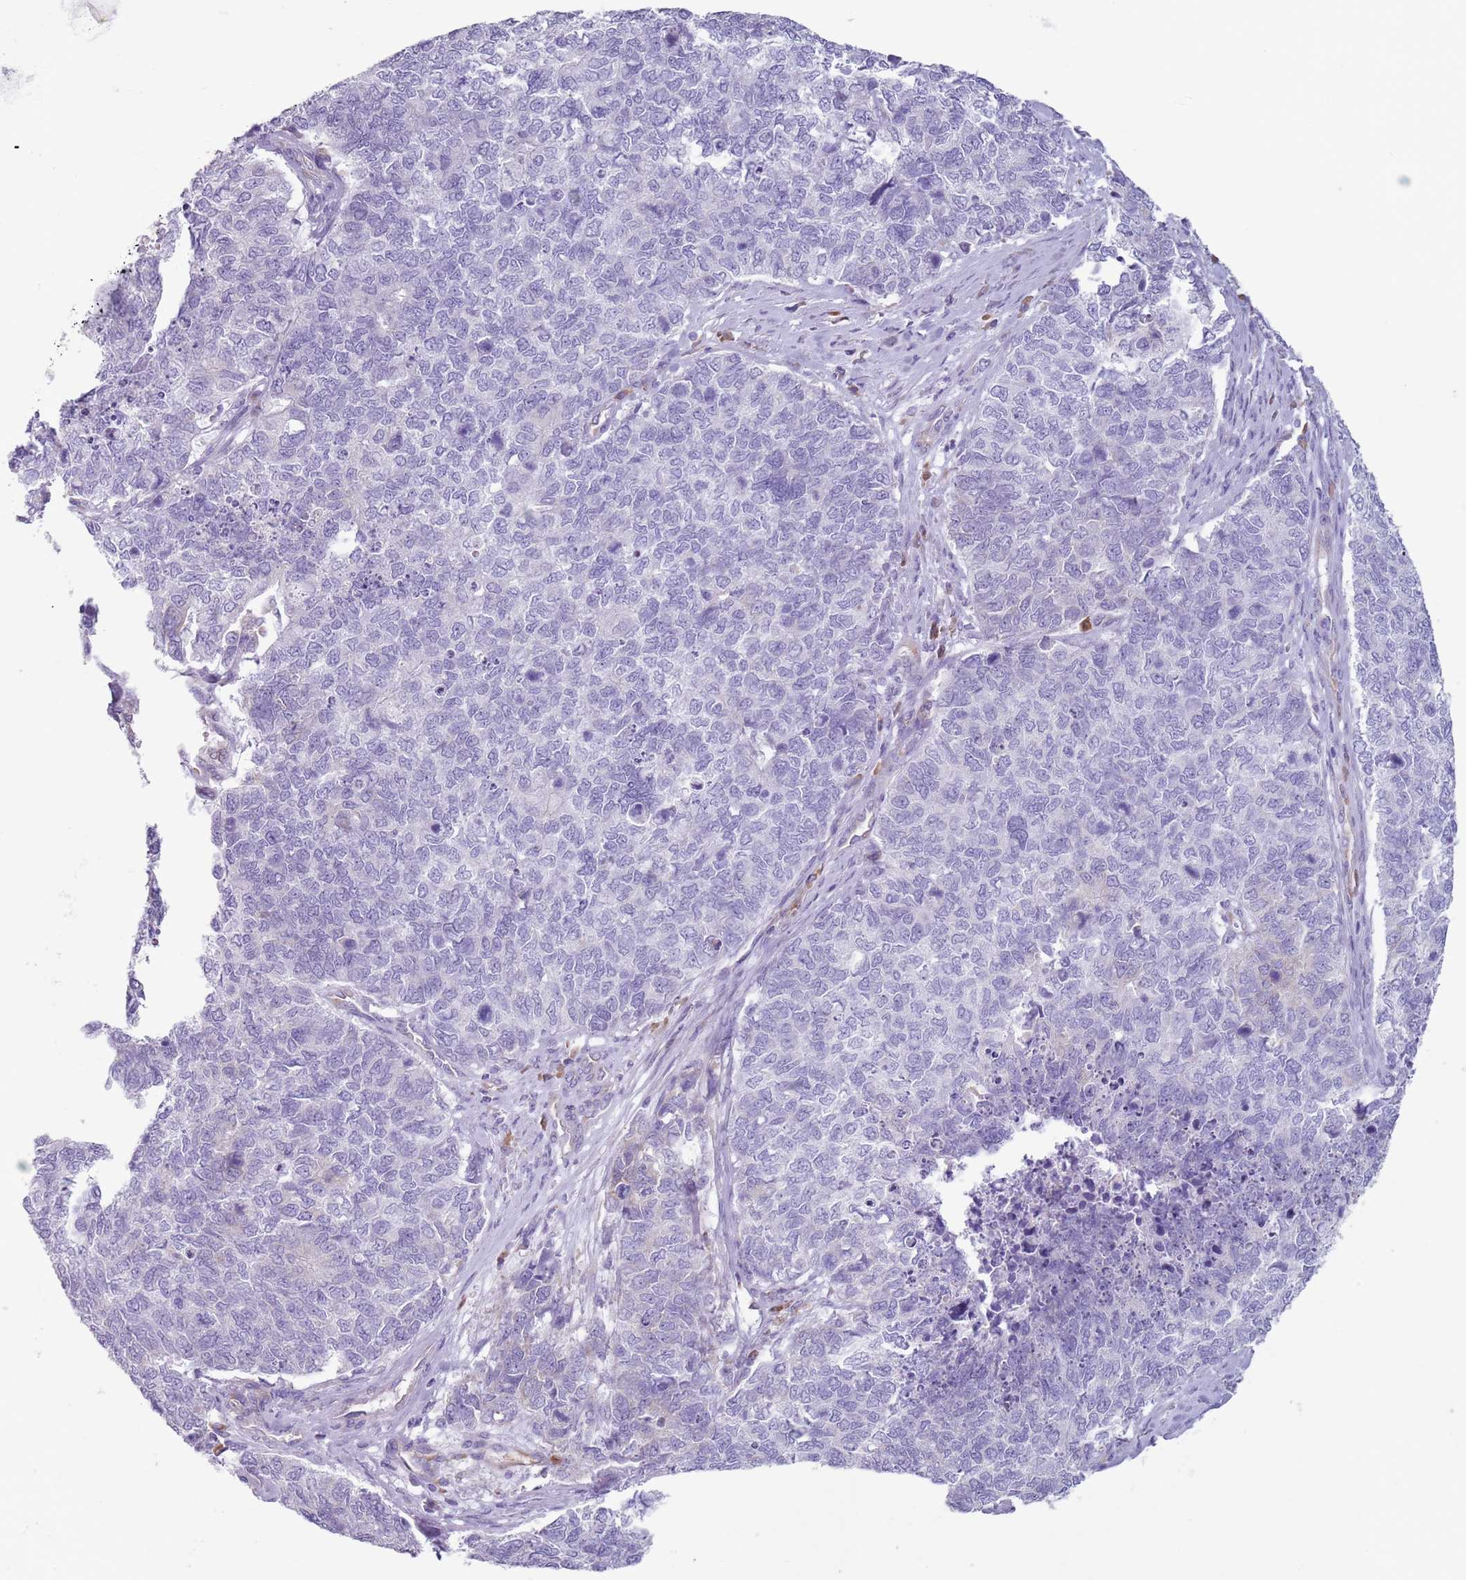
{"staining": {"intensity": "negative", "quantity": "none", "location": "none"}, "tissue": "cervical cancer", "cell_type": "Tumor cells", "image_type": "cancer", "snomed": [{"axis": "morphology", "description": "Squamous cell carcinoma, NOS"}, {"axis": "topography", "description": "Cervix"}], "caption": "An immunohistochemistry (IHC) micrograph of cervical cancer (squamous cell carcinoma) is shown. There is no staining in tumor cells of cervical cancer (squamous cell carcinoma).", "gene": "HYOU1", "patient": {"sex": "female", "age": 63}}